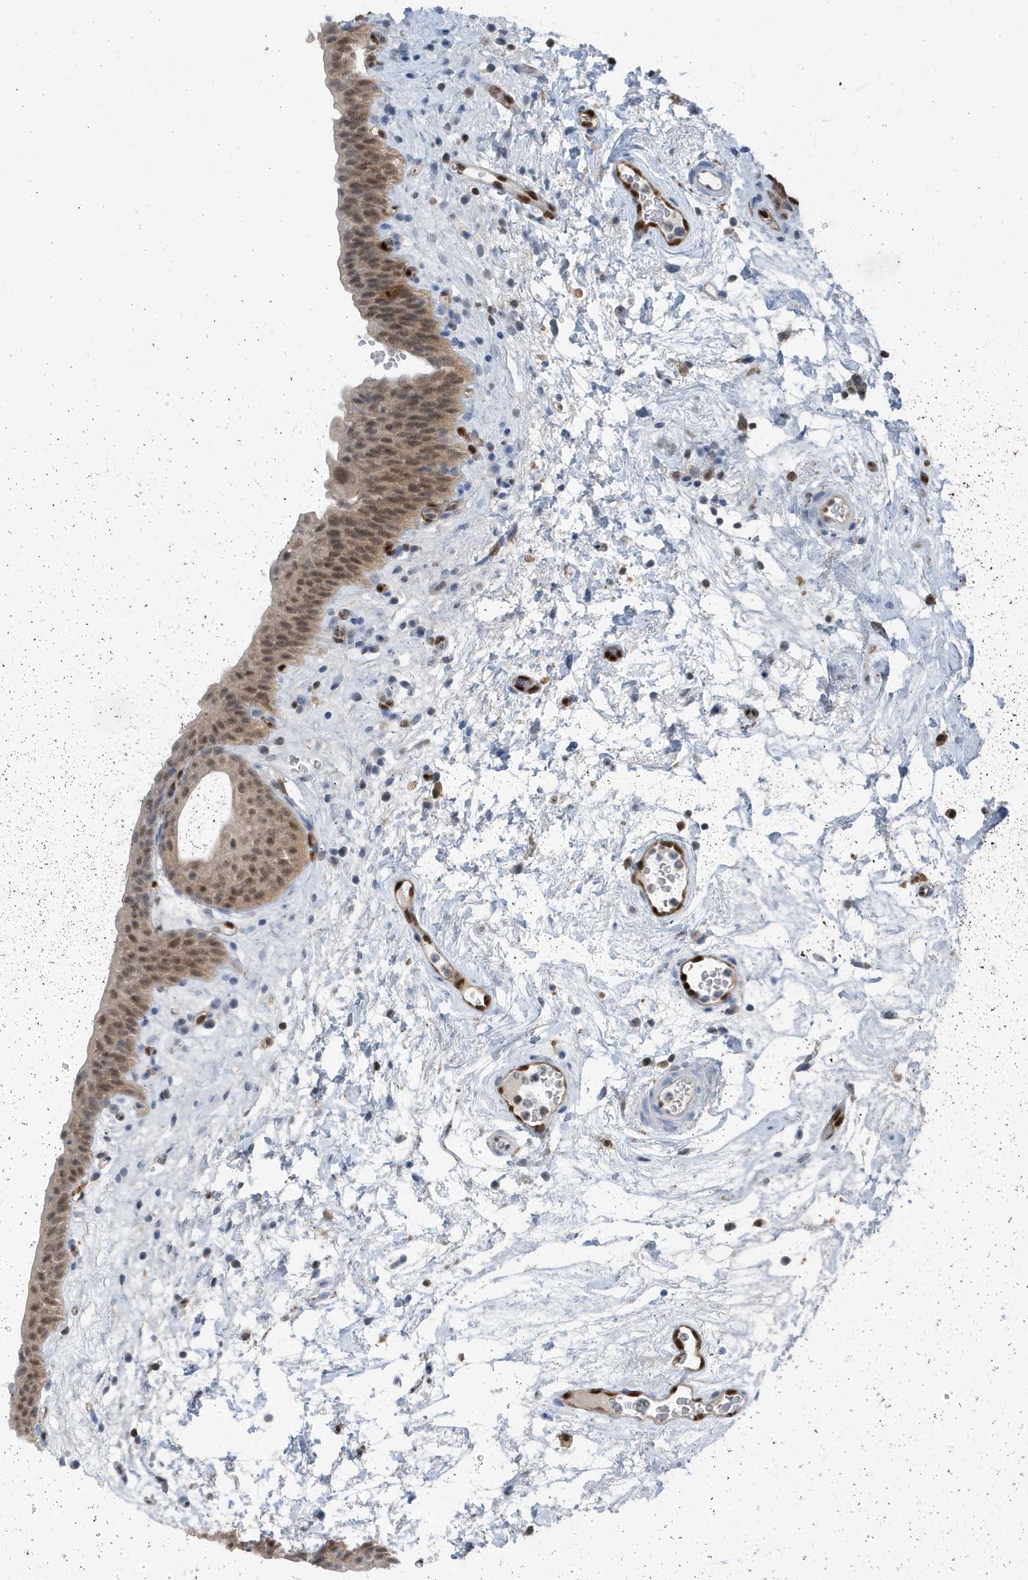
{"staining": {"intensity": "moderate", "quantity": ">75%", "location": "nuclear"}, "tissue": "urinary bladder", "cell_type": "Urothelial cells", "image_type": "normal", "snomed": [{"axis": "morphology", "description": "Normal tissue, NOS"}, {"axis": "topography", "description": "Urinary bladder"}], "caption": "An image of urinary bladder stained for a protein displays moderate nuclear brown staining in urothelial cells.", "gene": "NCOA7", "patient": {"sex": "male", "age": 83}}